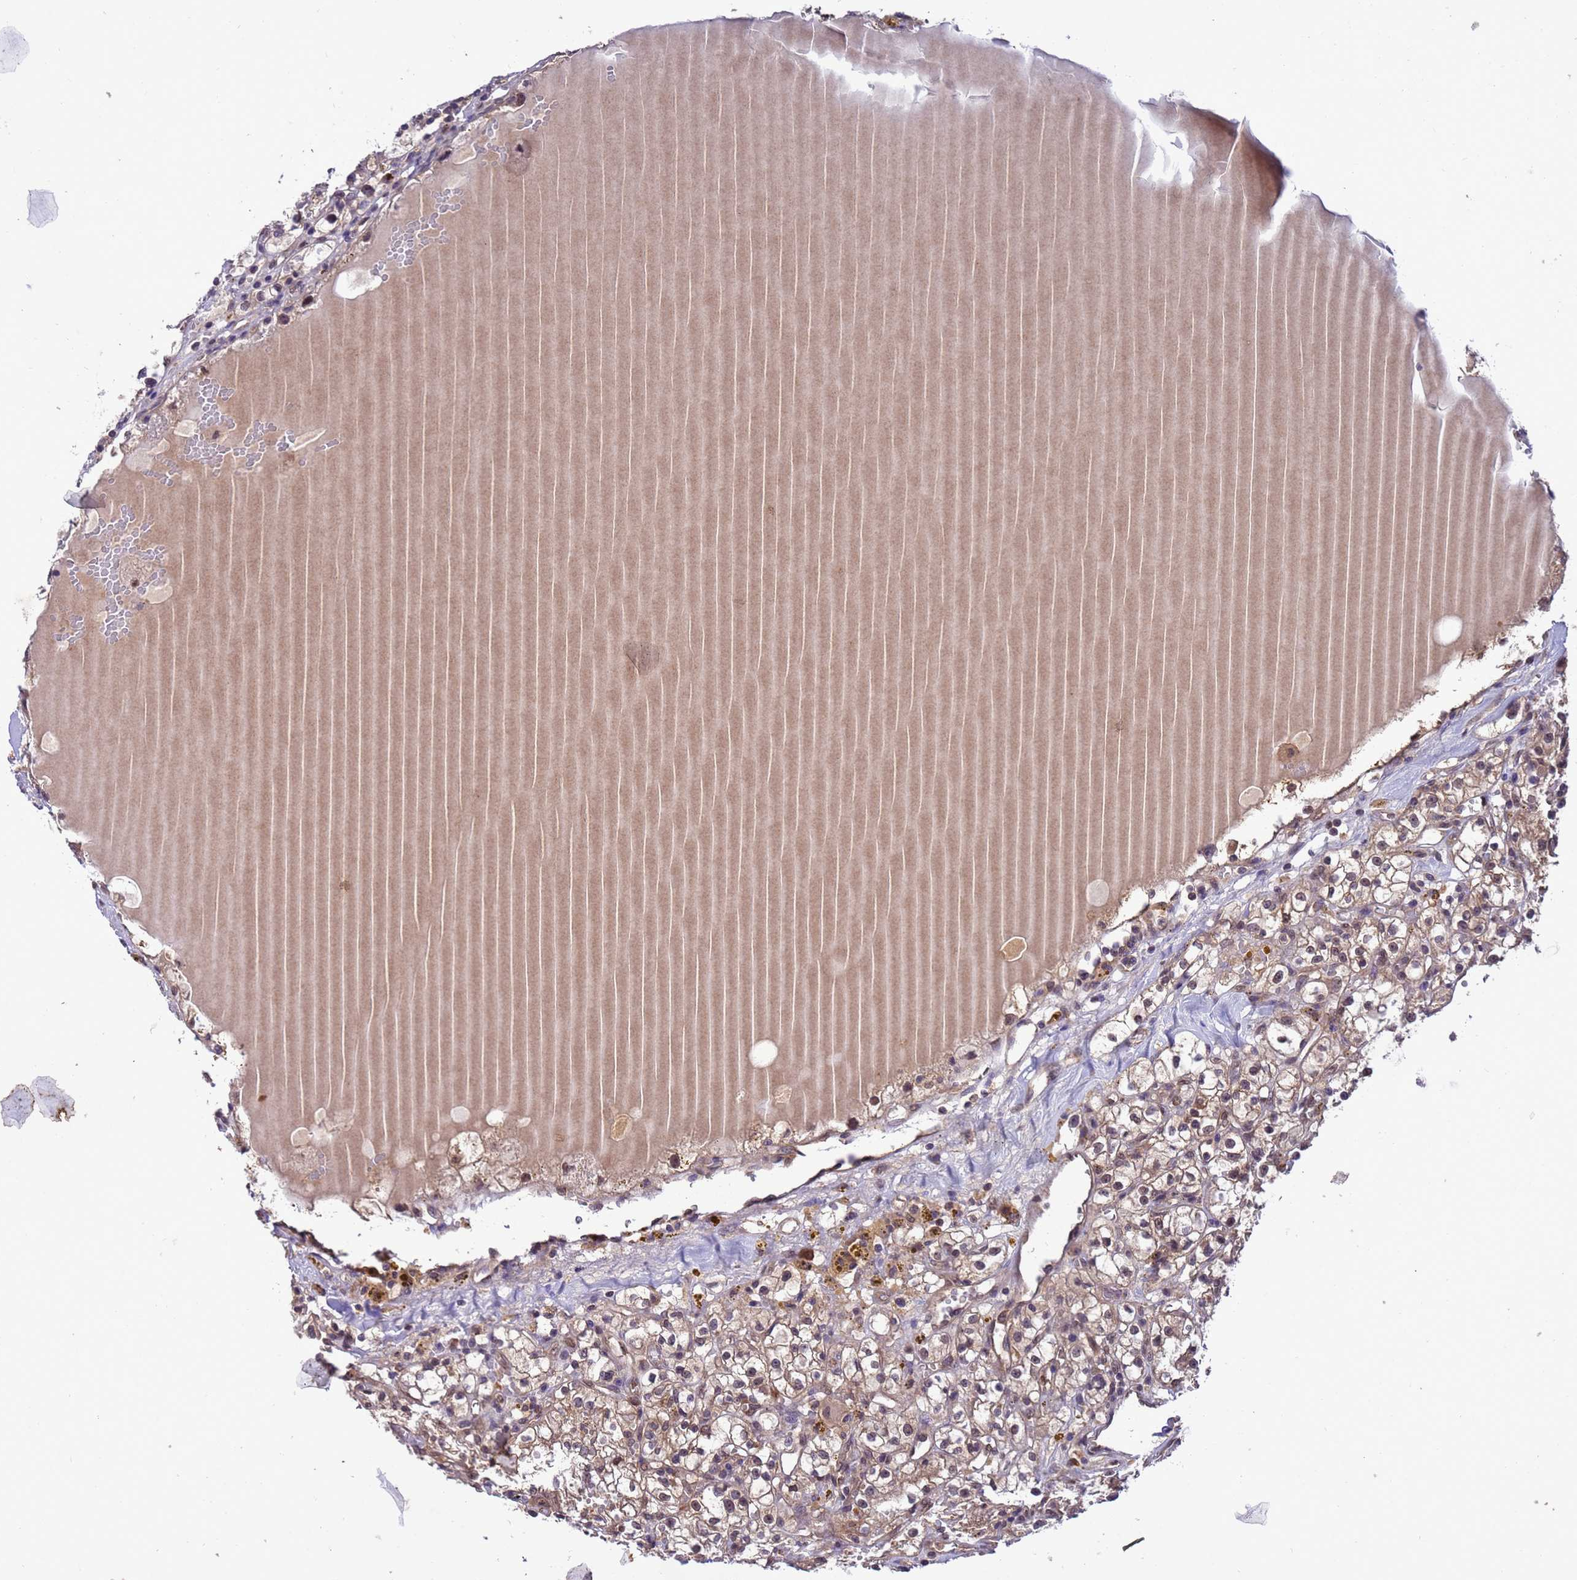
{"staining": {"intensity": "weak", "quantity": ">75%", "location": "cytoplasmic/membranous,nuclear"}, "tissue": "renal cancer", "cell_type": "Tumor cells", "image_type": "cancer", "snomed": [{"axis": "morphology", "description": "Adenocarcinoma, NOS"}, {"axis": "topography", "description": "Kidney"}], "caption": "High-magnification brightfield microscopy of renal adenocarcinoma stained with DAB (3,3'-diaminobenzidine) (brown) and counterstained with hematoxylin (blue). tumor cells exhibit weak cytoplasmic/membranous and nuclear positivity is identified in about>75% of cells. Using DAB (brown) and hematoxylin (blue) stains, captured at high magnification using brightfield microscopy.", "gene": "ZFP69B", "patient": {"sex": "male", "age": 56}}